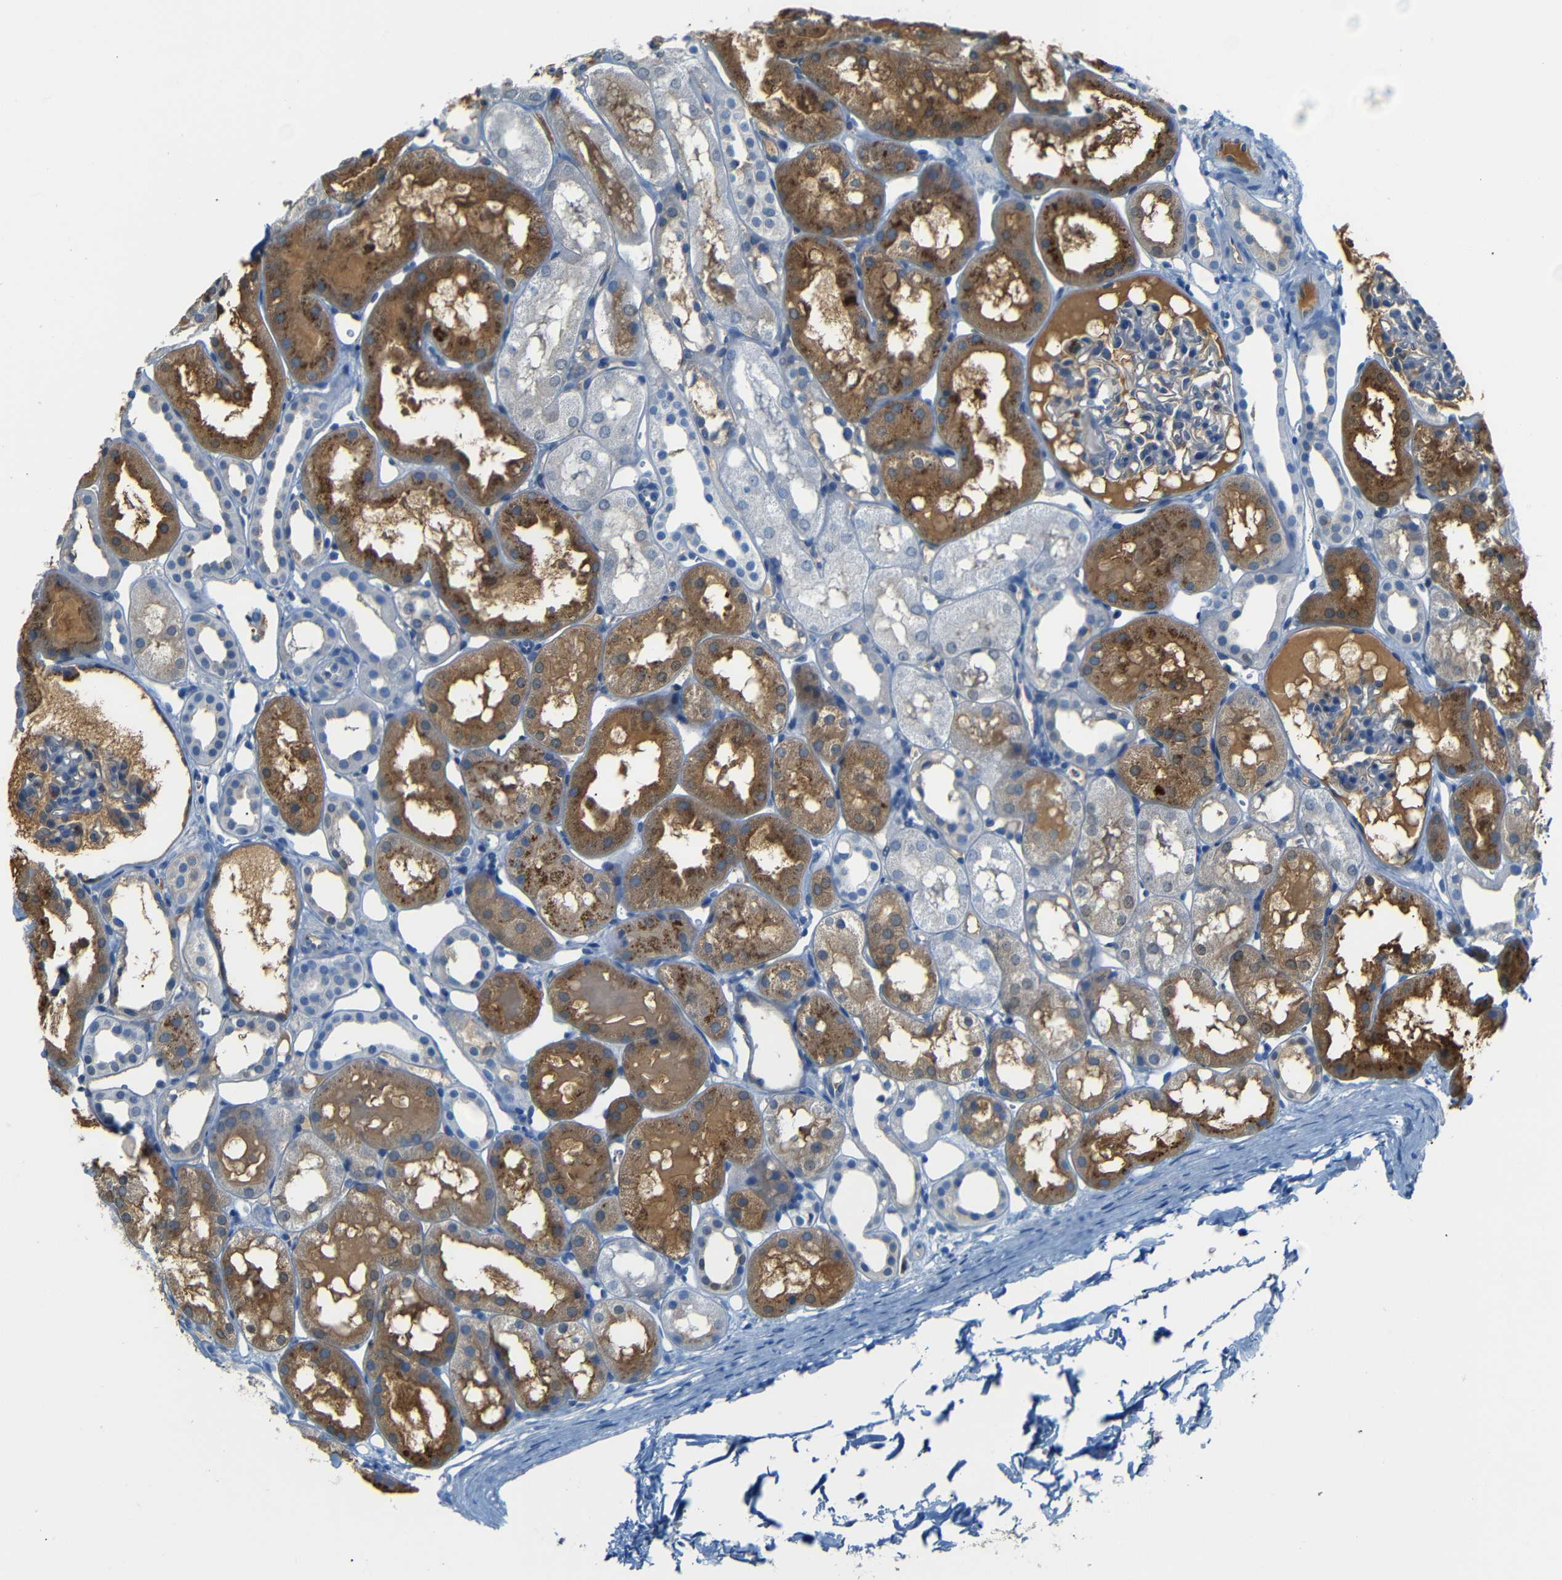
{"staining": {"intensity": "moderate", "quantity": "<25%", "location": "cytoplasmic/membranous"}, "tissue": "kidney", "cell_type": "Cells in glomeruli", "image_type": "normal", "snomed": [{"axis": "morphology", "description": "Normal tissue, NOS"}, {"axis": "topography", "description": "Kidney"}, {"axis": "topography", "description": "Urinary bladder"}], "caption": "Kidney stained for a protein (brown) reveals moderate cytoplasmic/membranous positive expression in about <25% of cells in glomeruli.", "gene": "SERPINA1", "patient": {"sex": "male", "age": 16}}